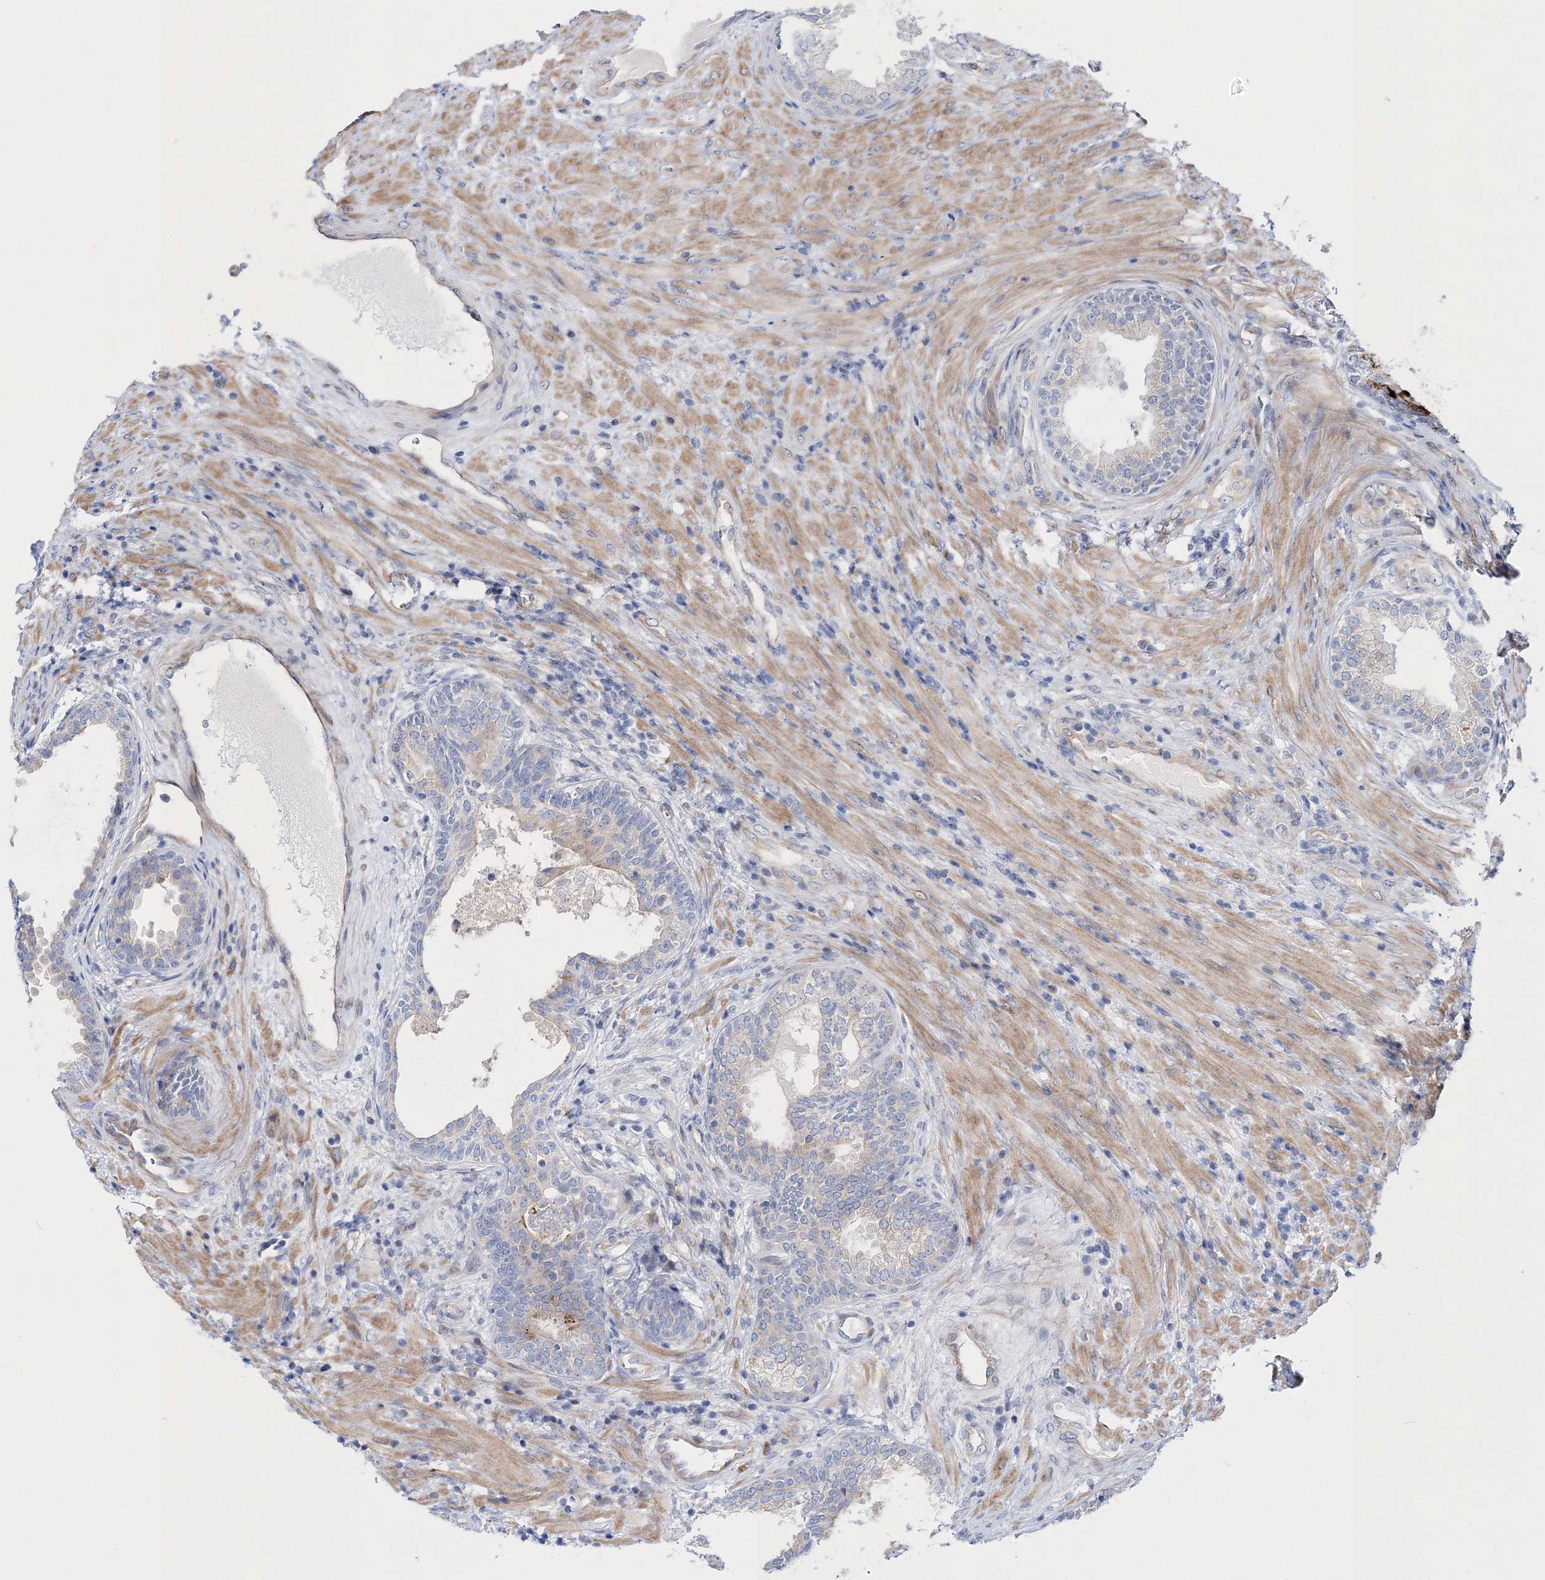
{"staining": {"intensity": "negative", "quantity": "none", "location": "none"}, "tissue": "prostate", "cell_type": "Glandular cells", "image_type": "normal", "snomed": [{"axis": "morphology", "description": "Normal tissue, NOS"}, {"axis": "topography", "description": "Prostate"}], "caption": "Protein analysis of normal prostate displays no significant positivity in glandular cells. The staining is performed using DAB brown chromogen with nuclei counter-stained in using hematoxylin.", "gene": "ARHGAP32", "patient": {"sex": "male", "age": 76}}